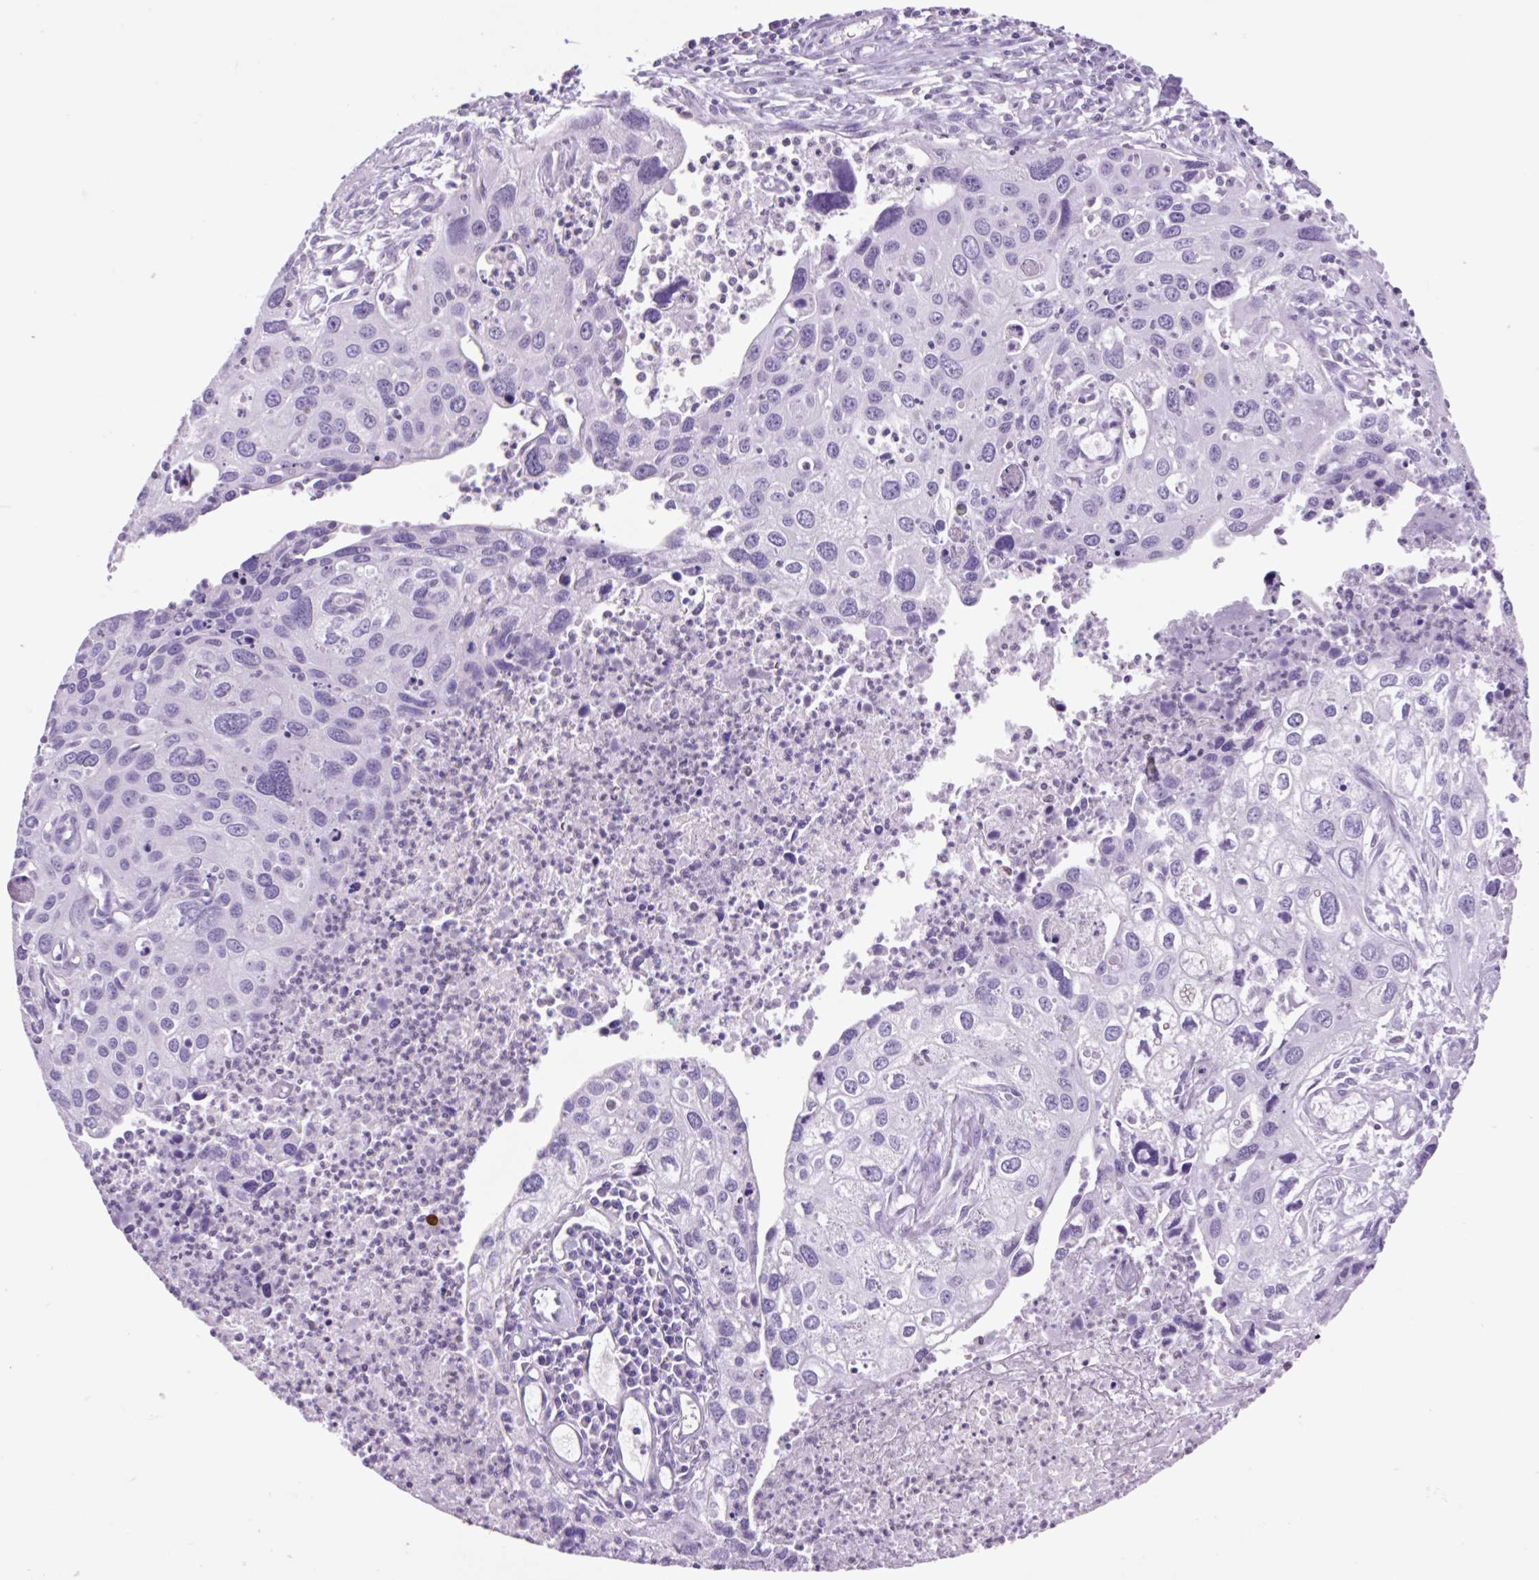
{"staining": {"intensity": "negative", "quantity": "none", "location": "none"}, "tissue": "cervical cancer", "cell_type": "Tumor cells", "image_type": "cancer", "snomed": [{"axis": "morphology", "description": "Squamous cell carcinoma, NOS"}, {"axis": "topography", "description": "Cervix"}], "caption": "This is an IHC photomicrograph of squamous cell carcinoma (cervical). There is no staining in tumor cells.", "gene": "VPREB1", "patient": {"sex": "female", "age": 55}}